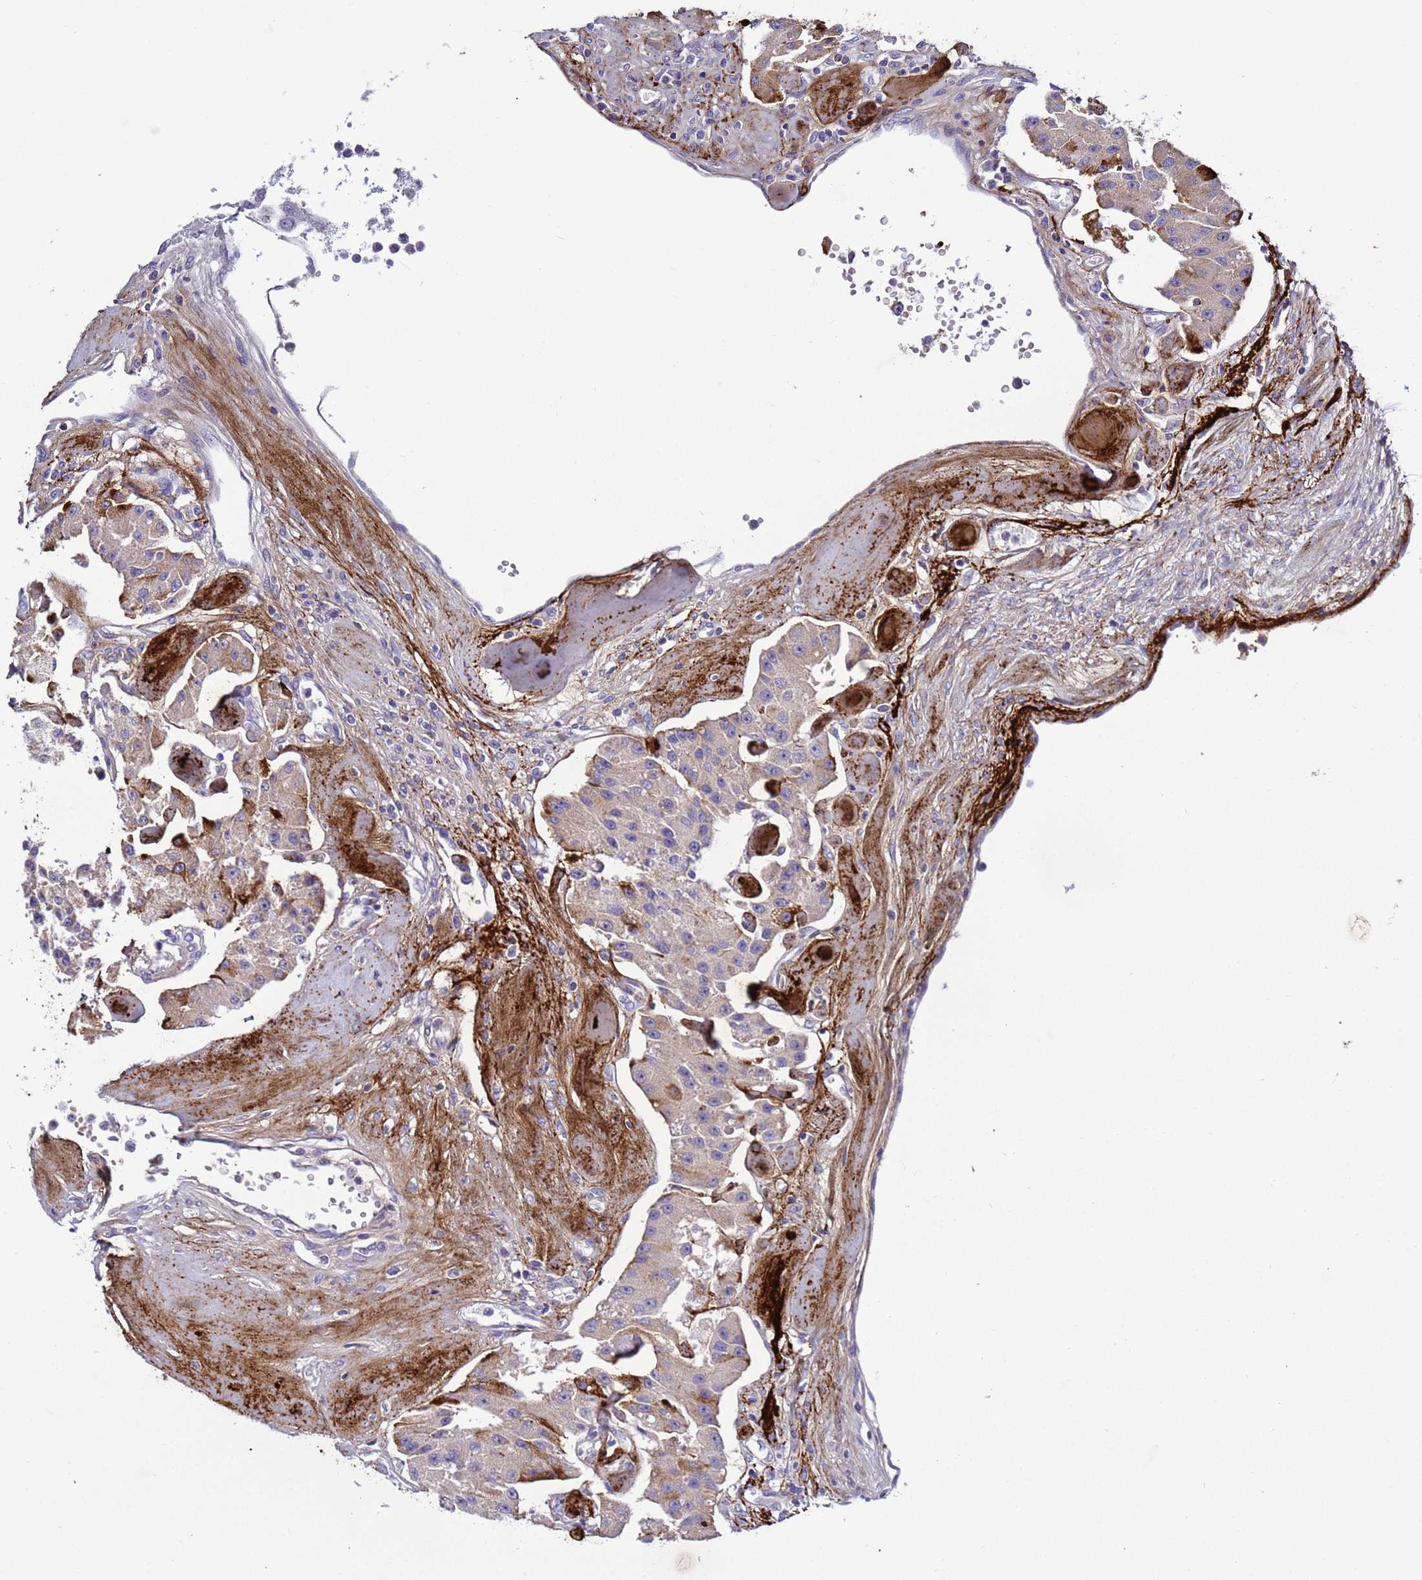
{"staining": {"intensity": "moderate", "quantity": "25%-75%", "location": "cytoplasmic/membranous"}, "tissue": "carcinoid", "cell_type": "Tumor cells", "image_type": "cancer", "snomed": [{"axis": "morphology", "description": "Carcinoid, malignant, NOS"}, {"axis": "topography", "description": "Pancreas"}], "caption": "Immunohistochemistry (IHC) of malignant carcinoid shows medium levels of moderate cytoplasmic/membranous staining in about 25%-75% of tumor cells.", "gene": "TRIM51", "patient": {"sex": "male", "age": 41}}